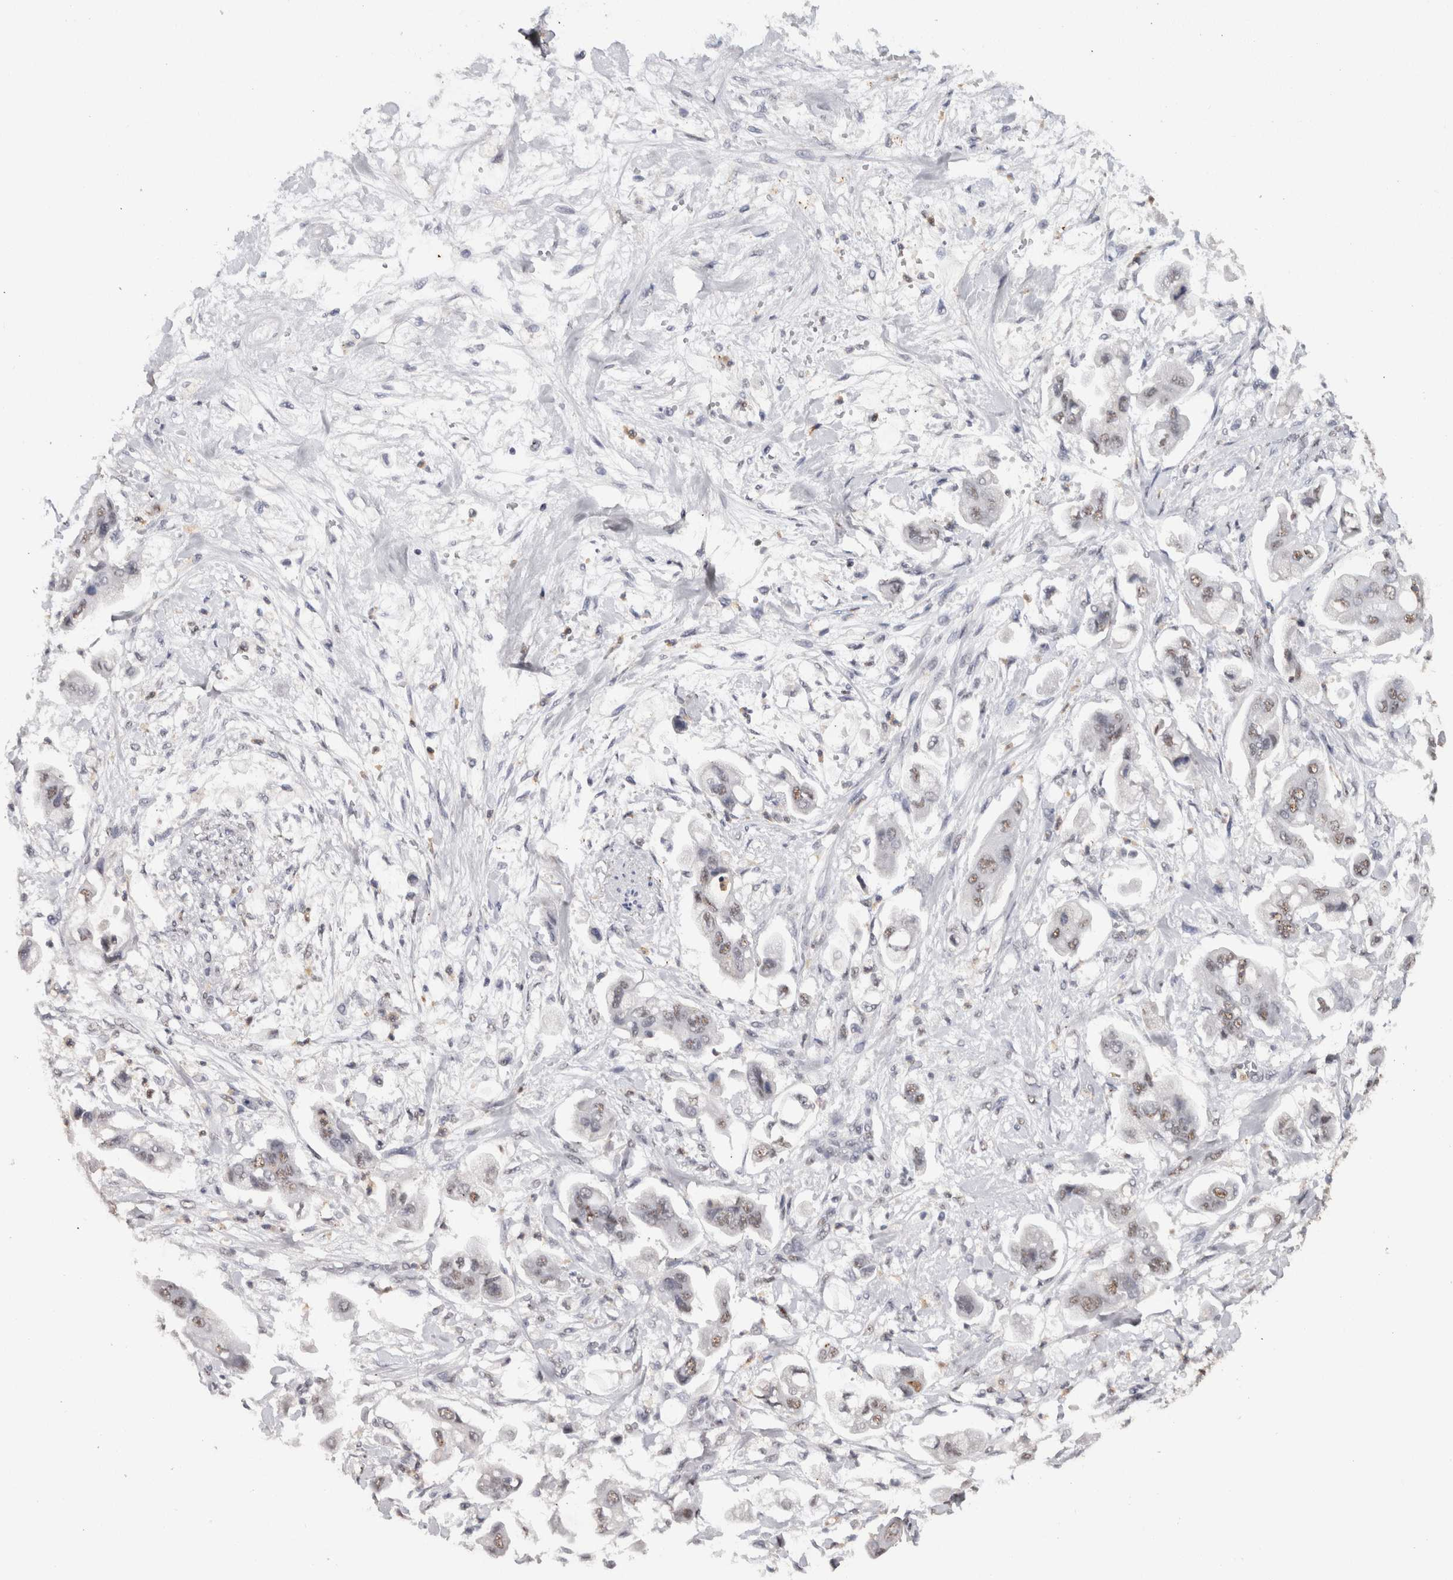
{"staining": {"intensity": "weak", "quantity": "<25%", "location": "nuclear"}, "tissue": "stomach cancer", "cell_type": "Tumor cells", "image_type": "cancer", "snomed": [{"axis": "morphology", "description": "Adenocarcinoma, NOS"}, {"axis": "topography", "description": "Stomach"}], "caption": "Human stomach adenocarcinoma stained for a protein using immunohistochemistry displays no expression in tumor cells.", "gene": "RPS6KA2", "patient": {"sex": "male", "age": 62}}